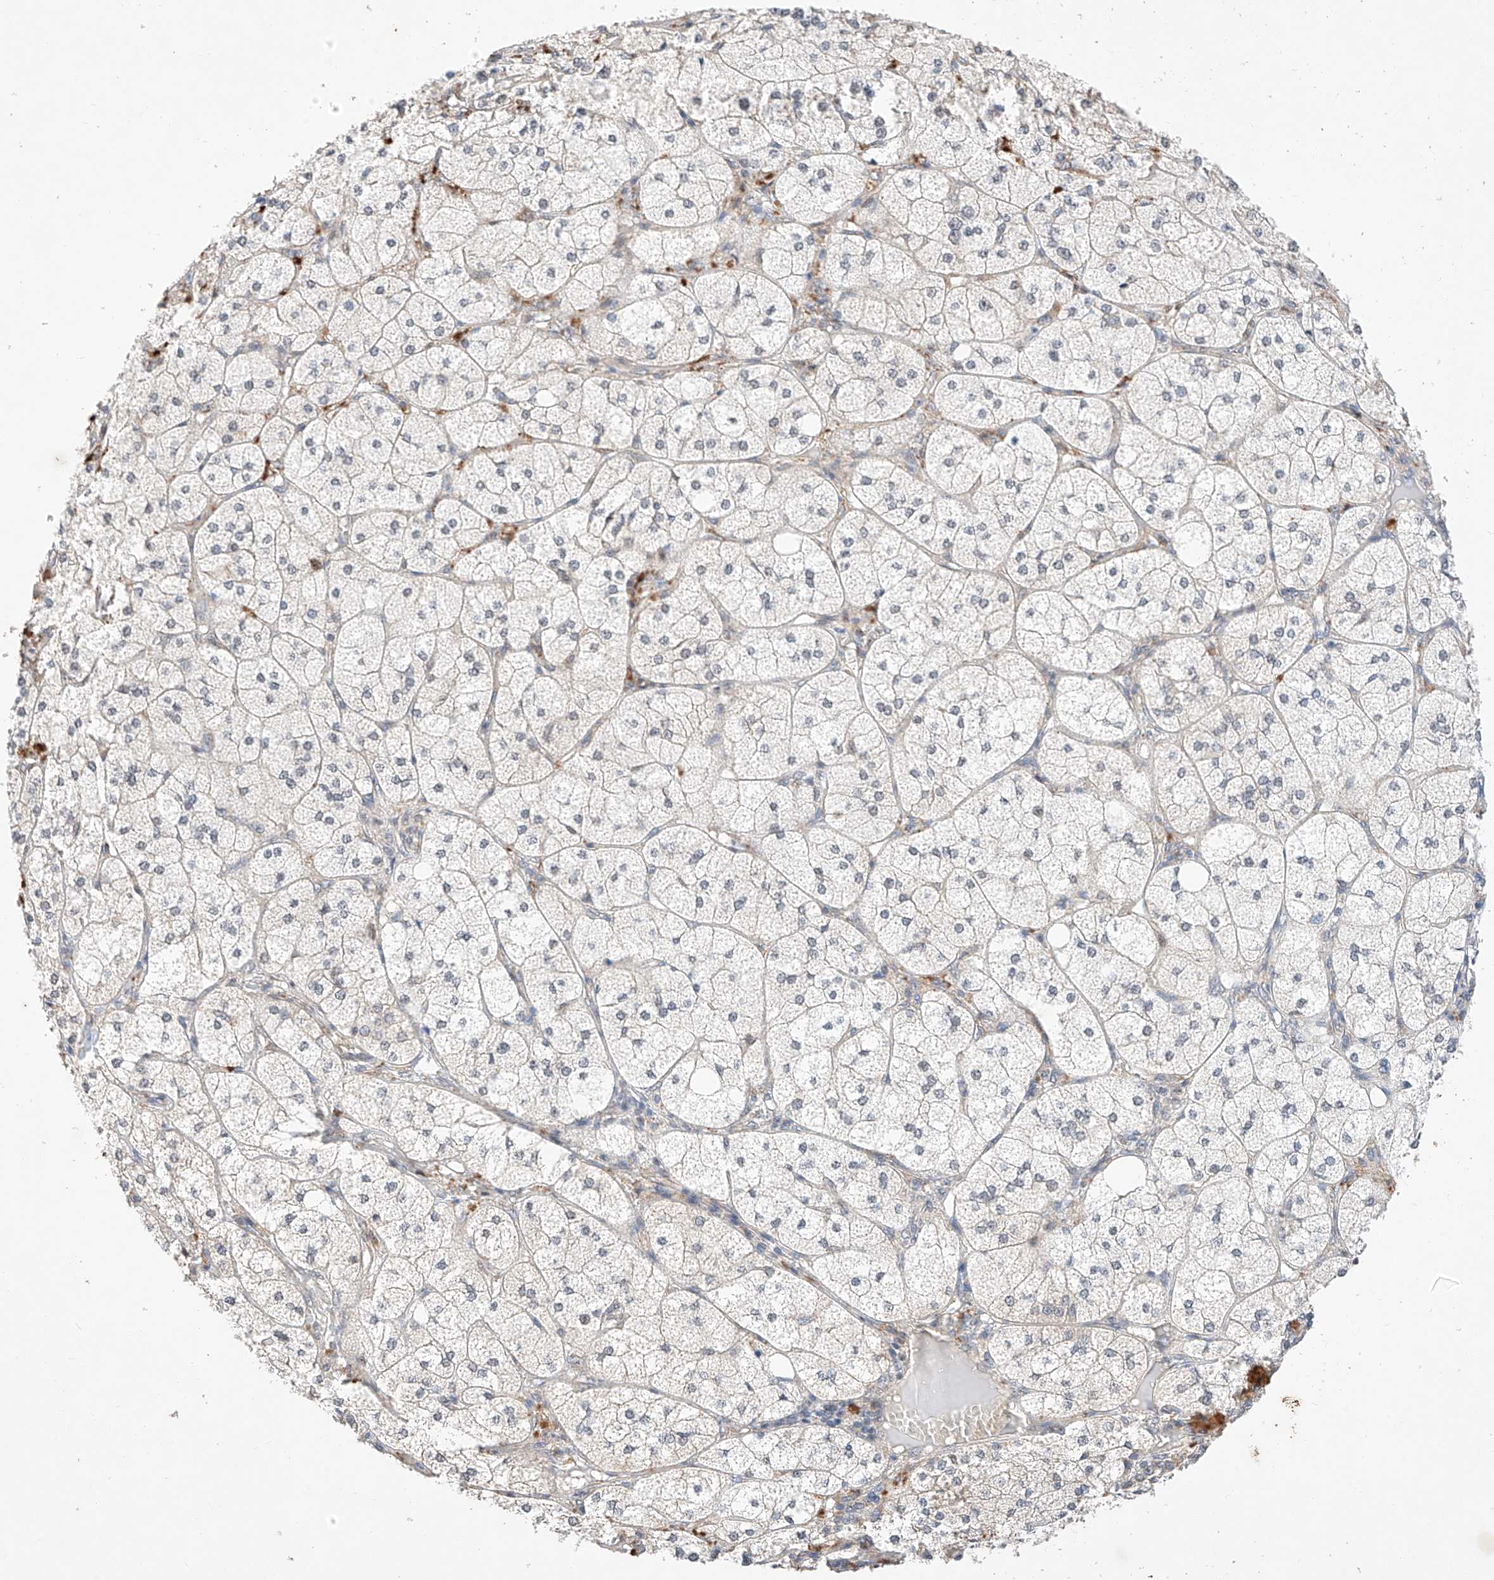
{"staining": {"intensity": "strong", "quantity": "<25%", "location": "cytoplasmic/membranous"}, "tissue": "adrenal gland", "cell_type": "Glandular cells", "image_type": "normal", "snomed": [{"axis": "morphology", "description": "Normal tissue, NOS"}, {"axis": "topography", "description": "Adrenal gland"}], "caption": "IHC of normal human adrenal gland displays medium levels of strong cytoplasmic/membranous staining in about <25% of glandular cells.", "gene": "C6orf118", "patient": {"sex": "female", "age": 61}}